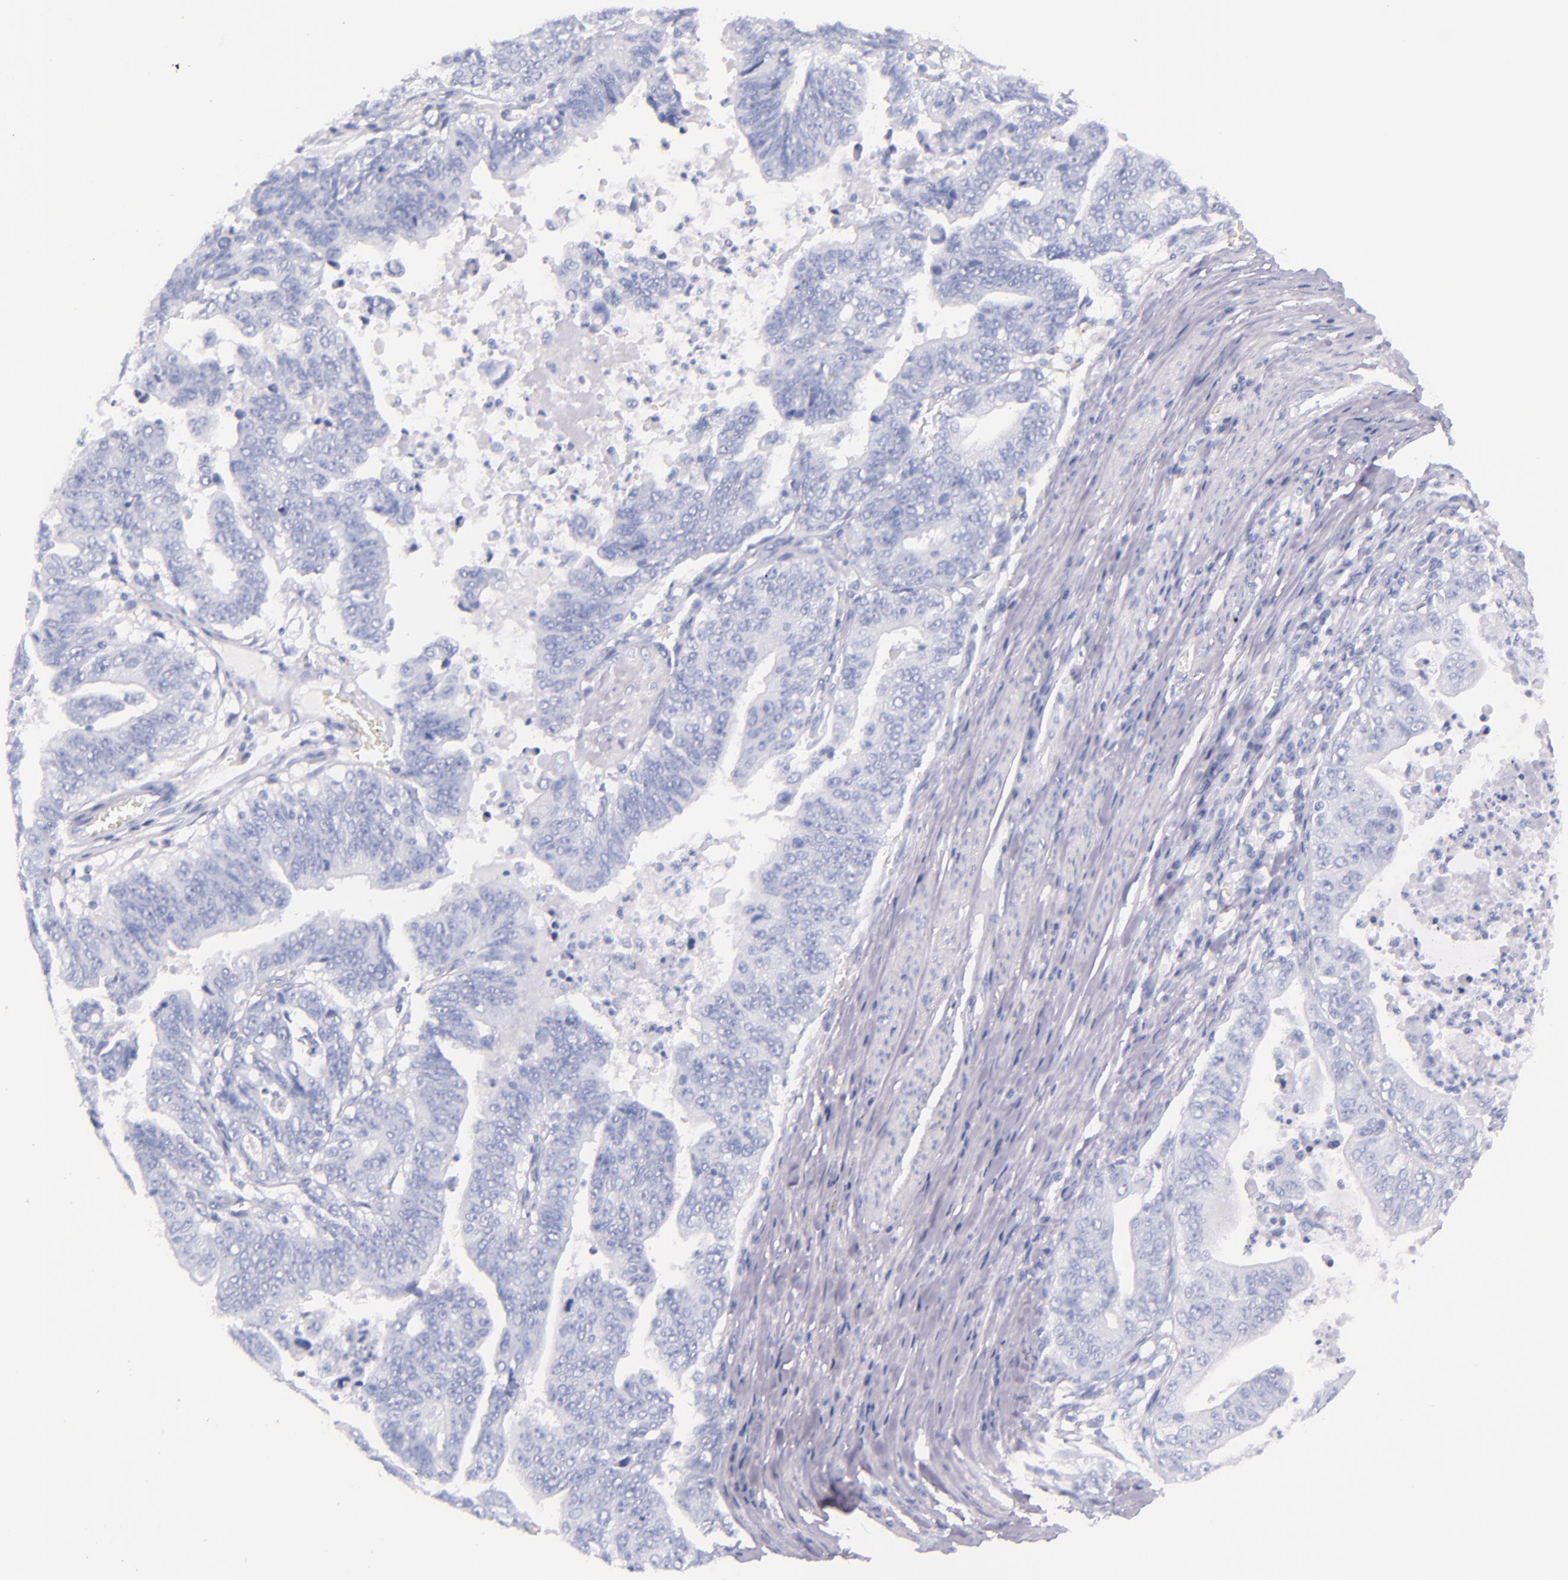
{"staining": {"intensity": "negative", "quantity": "none", "location": "none"}, "tissue": "stomach cancer", "cell_type": "Tumor cells", "image_type": "cancer", "snomed": [{"axis": "morphology", "description": "Adenocarcinoma, NOS"}, {"axis": "topography", "description": "Stomach, upper"}], "caption": "An IHC image of stomach cancer (adenocarcinoma) is shown. There is no staining in tumor cells of stomach cancer (adenocarcinoma).", "gene": "SFTPB", "patient": {"sex": "female", "age": 50}}